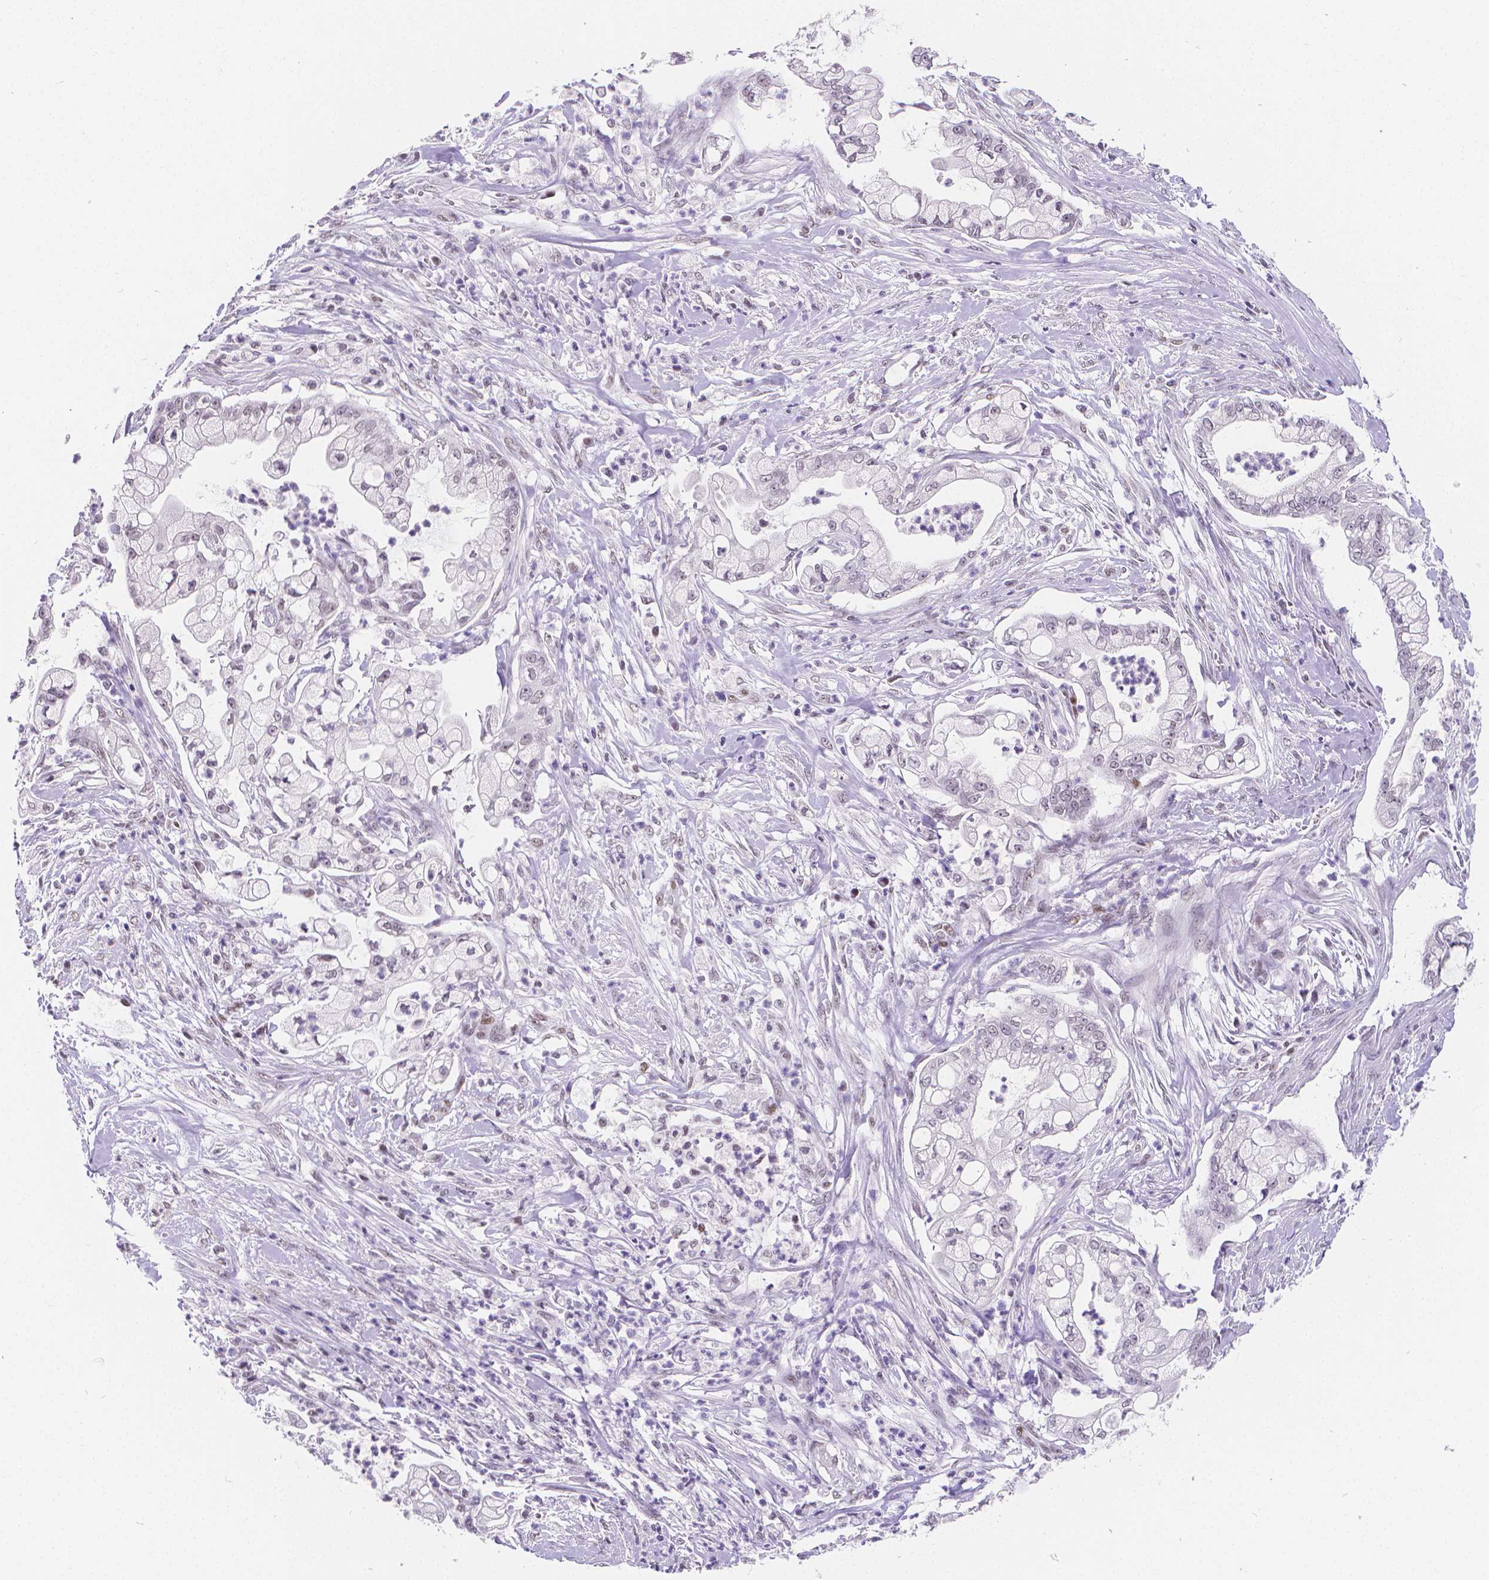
{"staining": {"intensity": "negative", "quantity": "none", "location": "none"}, "tissue": "pancreatic cancer", "cell_type": "Tumor cells", "image_type": "cancer", "snomed": [{"axis": "morphology", "description": "Adenocarcinoma, NOS"}, {"axis": "topography", "description": "Pancreas"}], "caption": "Immunohistochemical staining of pancreatic cancer (adenocarcinoma) shows no significant staining in tumor cells.", "gene": "MEF2C", "patient": {"sex": "female", "age": 69}}